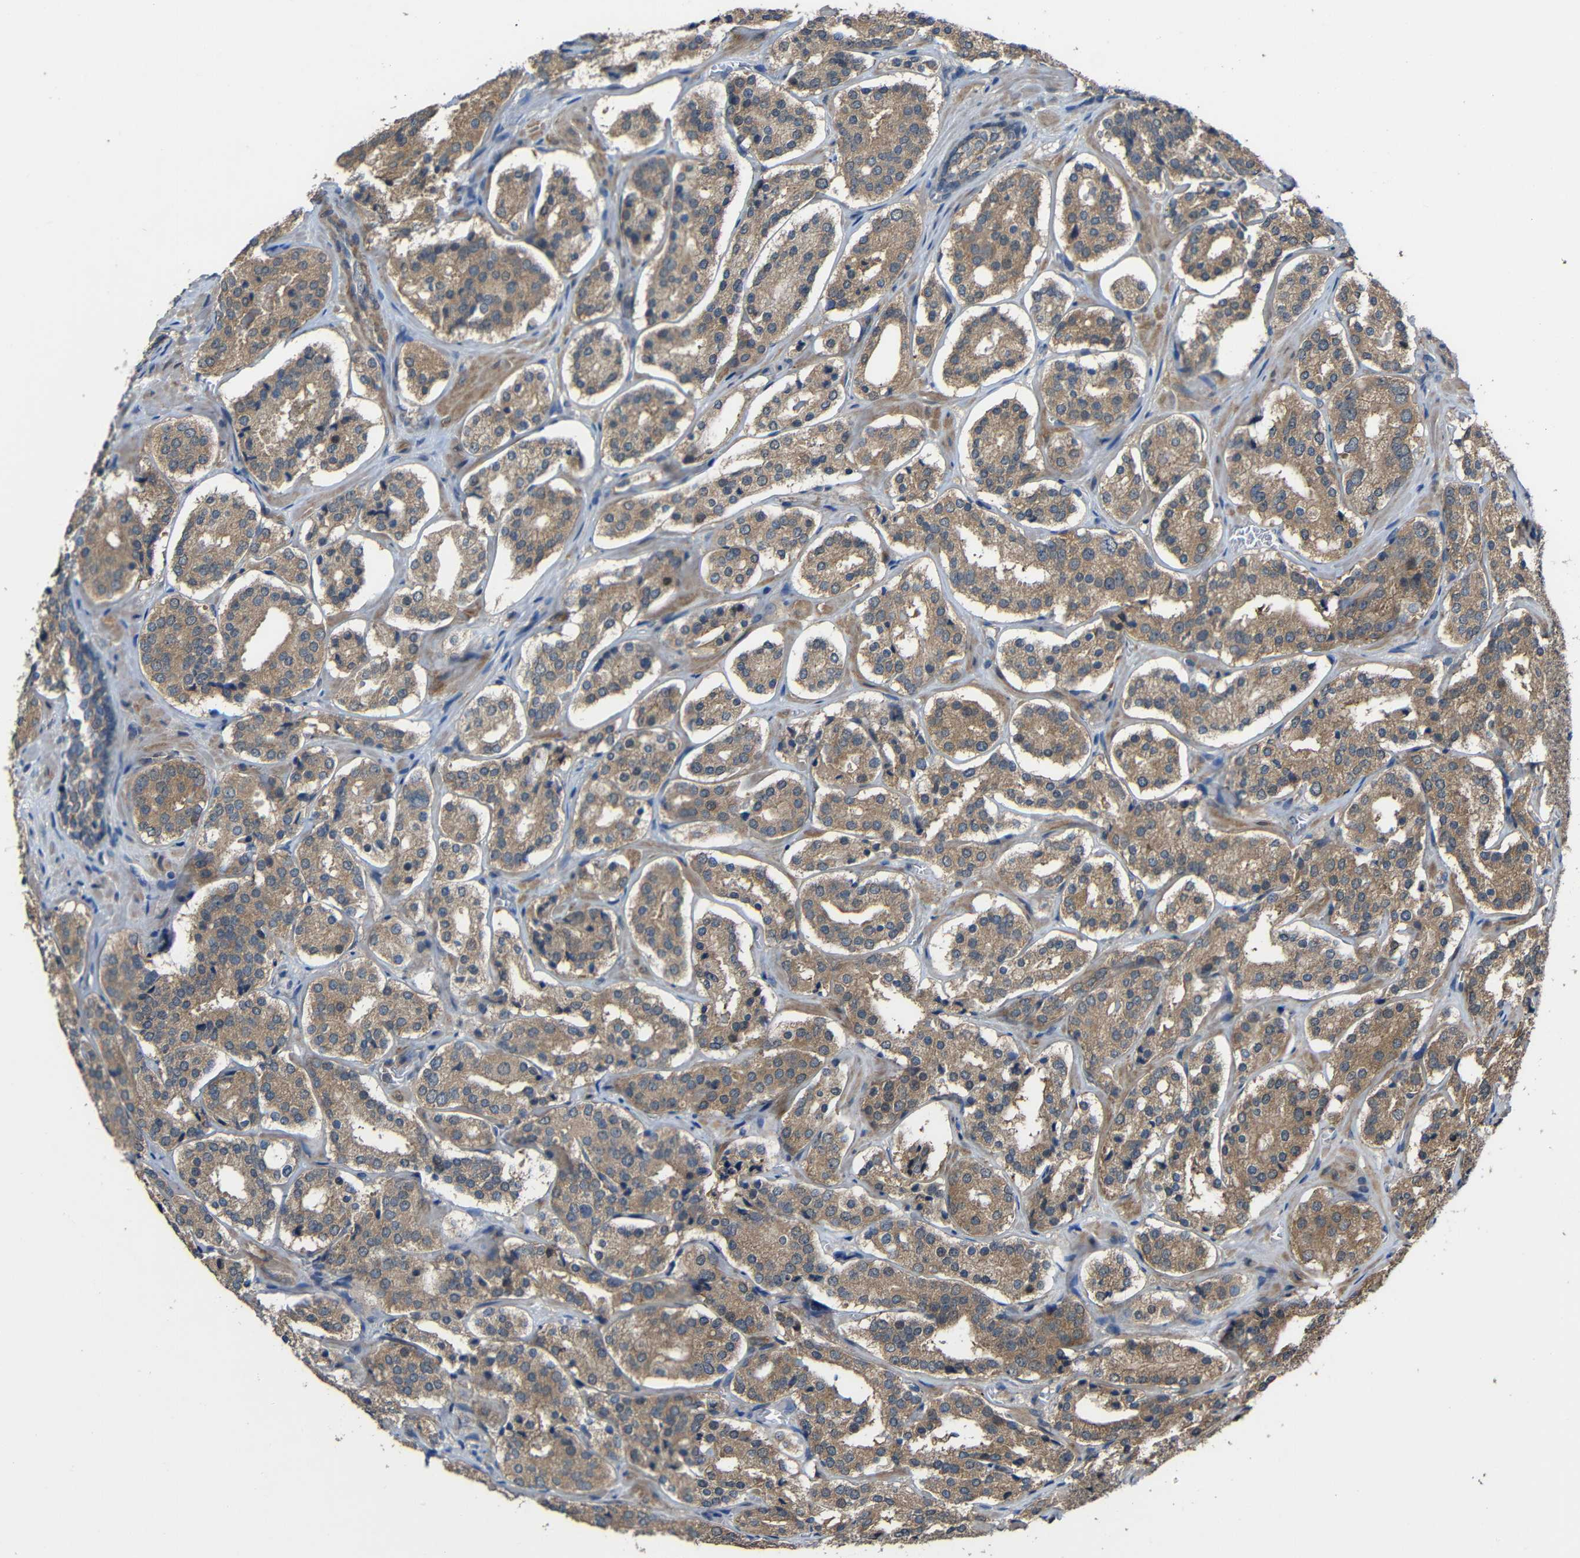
{"staining": {"intensity": "moderate", "quantity": ">75%", "location": "cytoplasmic/membranous"}, "tissue": "prostate cancer", "cell_type": "Tumor cells", "image_type": "cancer", "snomed": [{"axis": "morphology", "description": "Adenocarcinoma, High grade"}, {"axis": "topography", "description": "Prostate"}], "caption": "Immunohistochemical staining of human prostate adenocarcinoma (high-grade) displays medium levels of moderate cytoplasmic/membranous protein positivity in approximately >75% of tumor cells. Using DAB (3,3'-diaminobenzidine) (brown) and hematoxylin (blue) stains, captured at high magnification using brightfield microscopy.", "gene": "CHST9", "patient": {"sex": "male", "age": 60}}